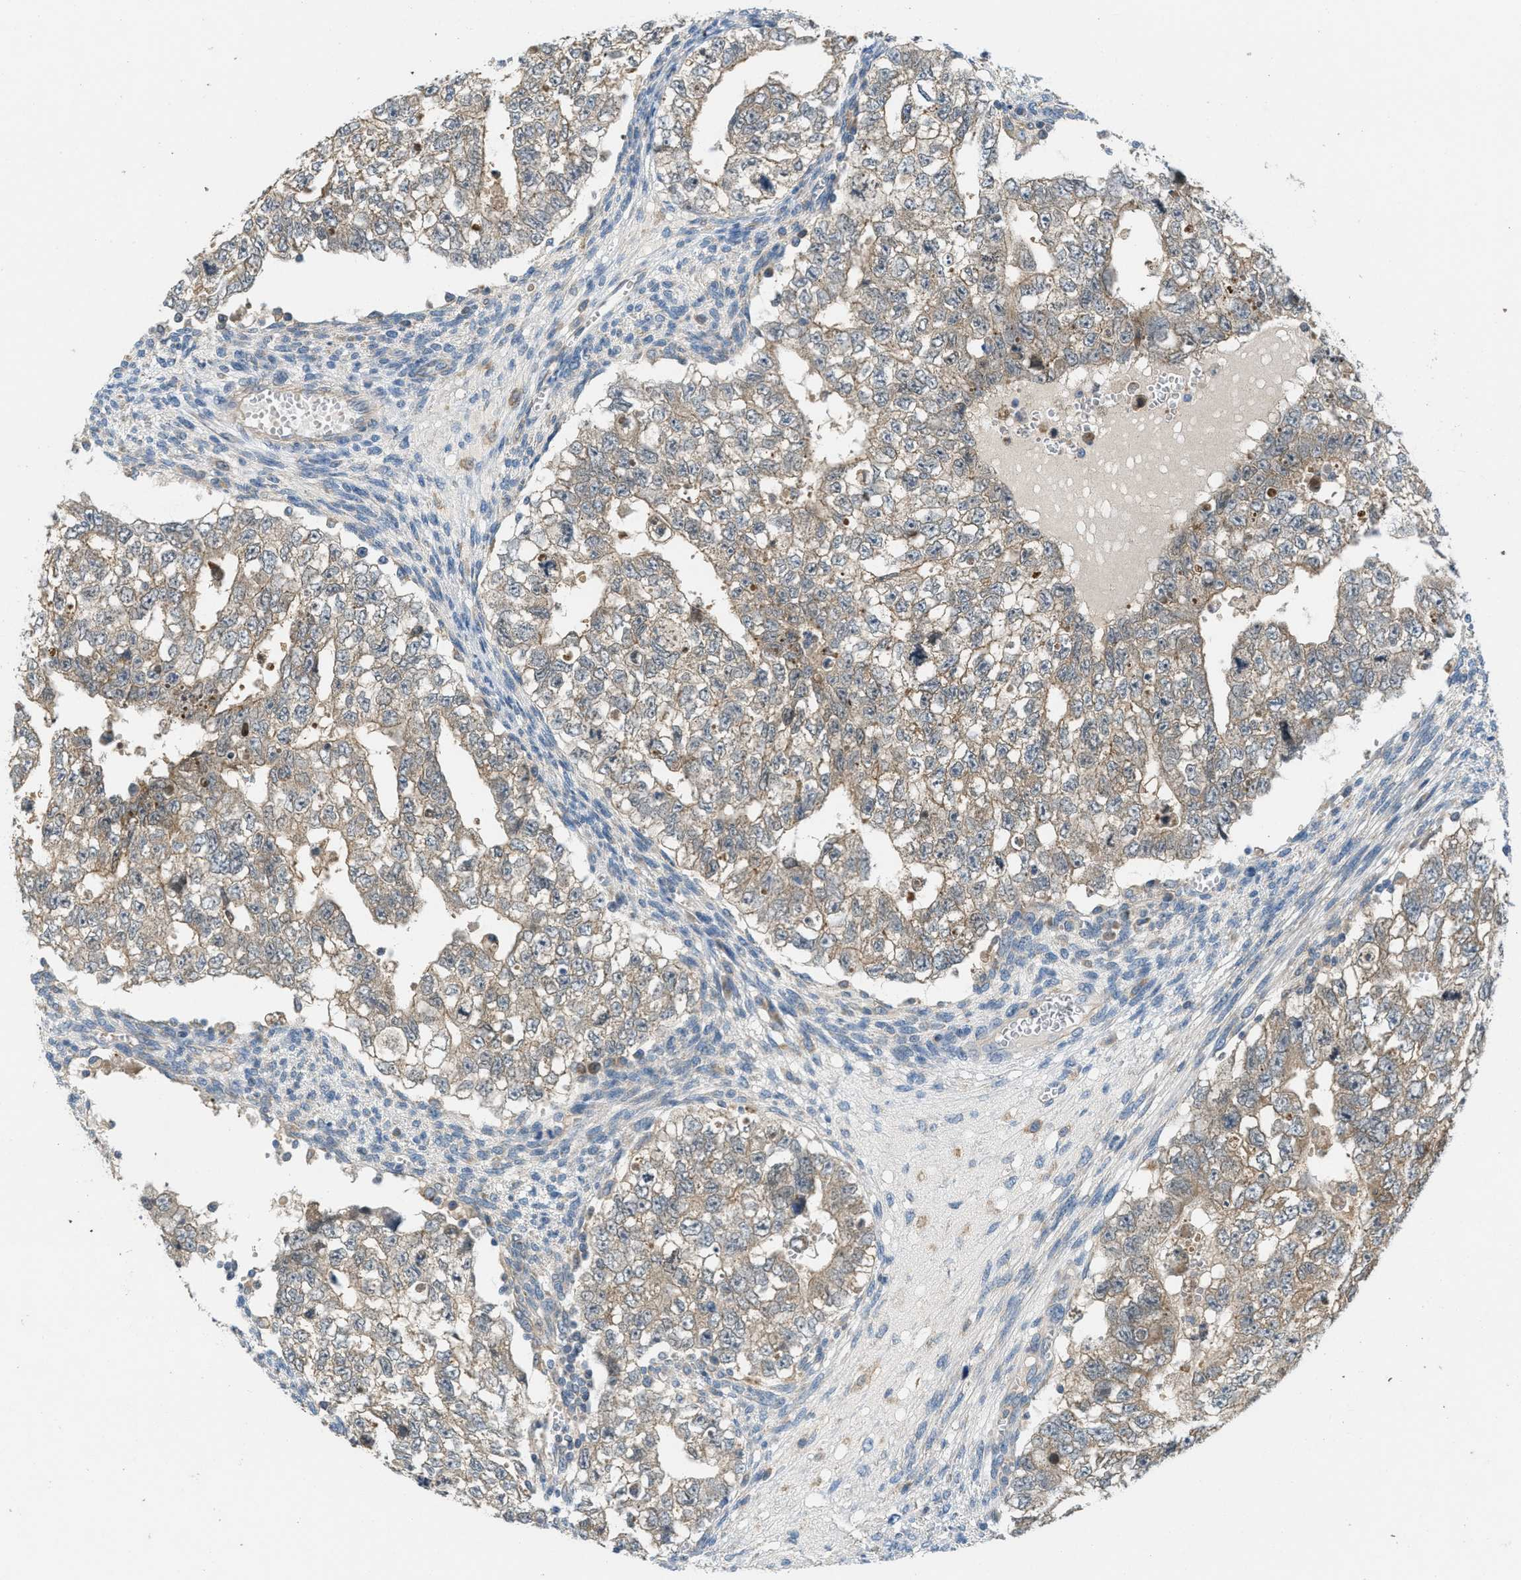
{"staining": {"intensity": "moderate", "quantity": ">75%", "location": "cytoplasmic/membranous"}, "tissue": "testis cancer", "cell_type": "Tumor cells", "image_type": "cancer", "snomed": [{"axis": "morphology", "description": "Seminoma, NOS"}, {"axis": "morphology", "description": "Carcinoma, Embryonal, NOS"}, {"axis": "topography", "description": "Testis"}], "caption": "Moderate cytoplasmic/membranous positivity for a protein is seen in about >75% of tumor cells of embryonal carcinoma (testis) using immunohistochemistry.", "gene": "ADCY6", "patient": {"sex": "male", "age": 38}}